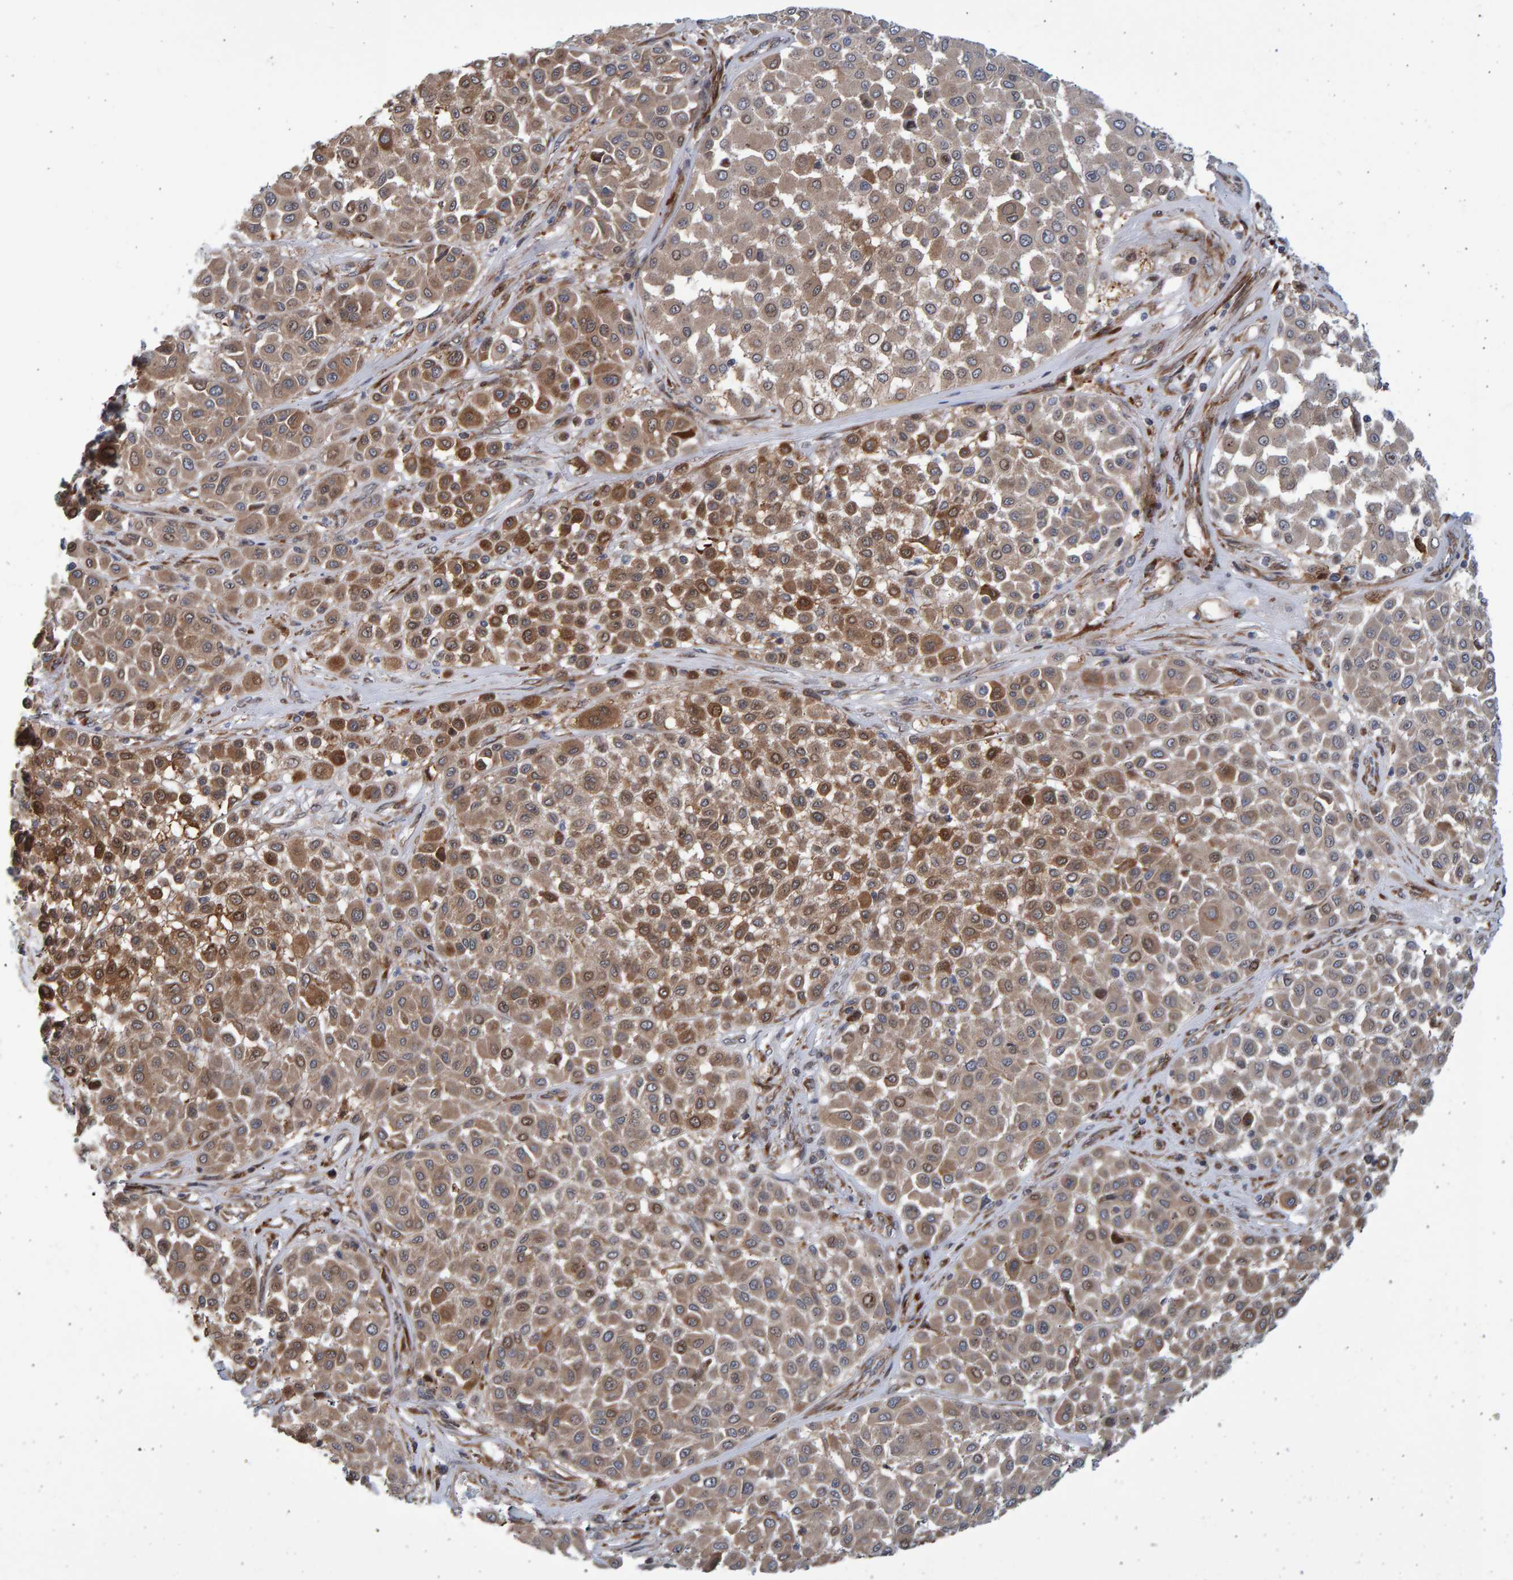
{"staining": {"intensity": "moderate", "quantity": ">75%", "location": "cytoplasmic/membranous"}, "tissue": "melanoma", "cell_type": "Tumor cells", "image_type": "cancer", "snomed": [{"axis": "morphology", "description": "Malignant melanoma, Metastatic site"}, {"axis": "topography", "description": "Soft tissue"}], "caption": "Immunohistochemical staining of human malignant melanoma (metastatic site) displays medium levels of moderate cytoplasmic/membranous protein expression in approximately >75% of tumor cells.", "gene": "LRBA", "patient": {"sex": "male", "age": 41}}